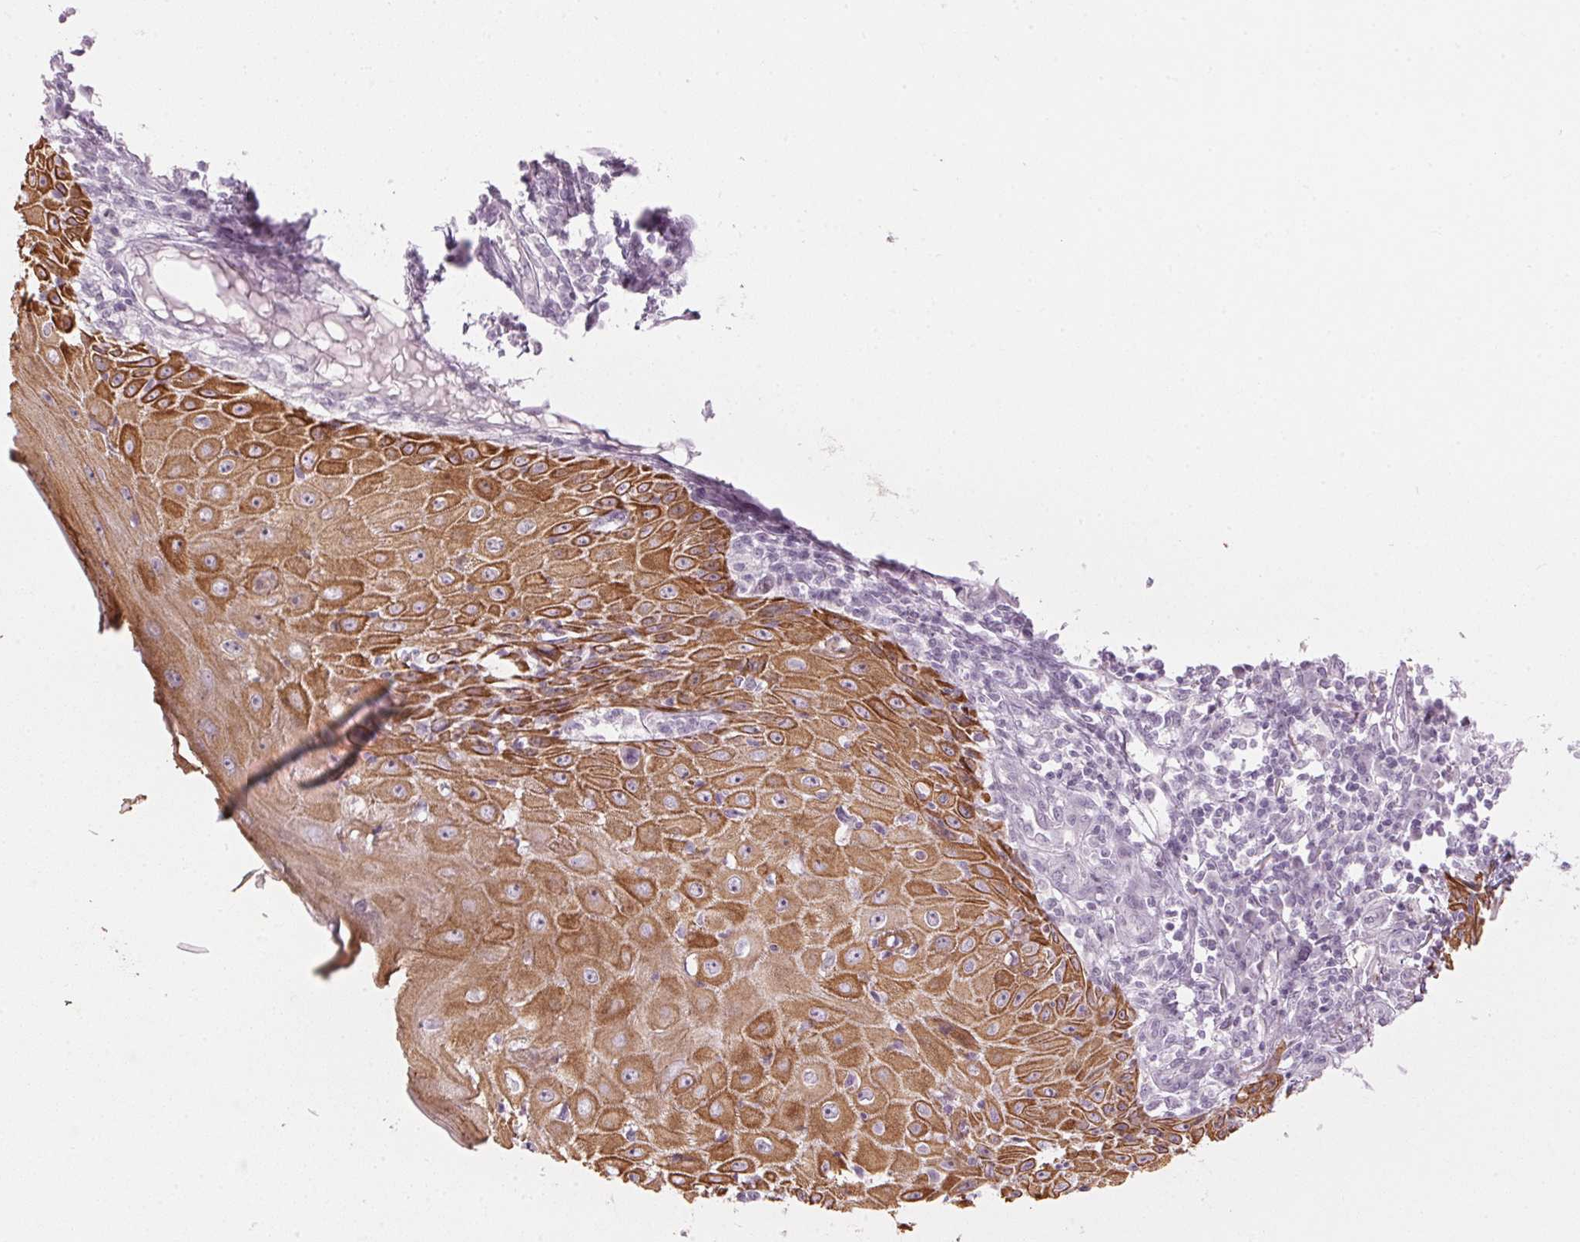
{"staining": {"intensity": "strong", "quantity": ">75%", "location": "cytoplasmic/membranous"}, "tissue": "skin cancer", "cell_type": "Tumor cells", "image_type": "cancer", "snomed": [{"axis": "morphology", "description": "Squamous cell carcinoma, NOS"}, {"axis": "topography", "description": "Skin"}], "caption": "Immunohistochemical staining of human skin cancer displays high levels of strong cytoplasmic/membranous protein positivity in about >75% of tumor cells.", "gene": "SCTR", "patient": {"sex": "female", "age": 73}}